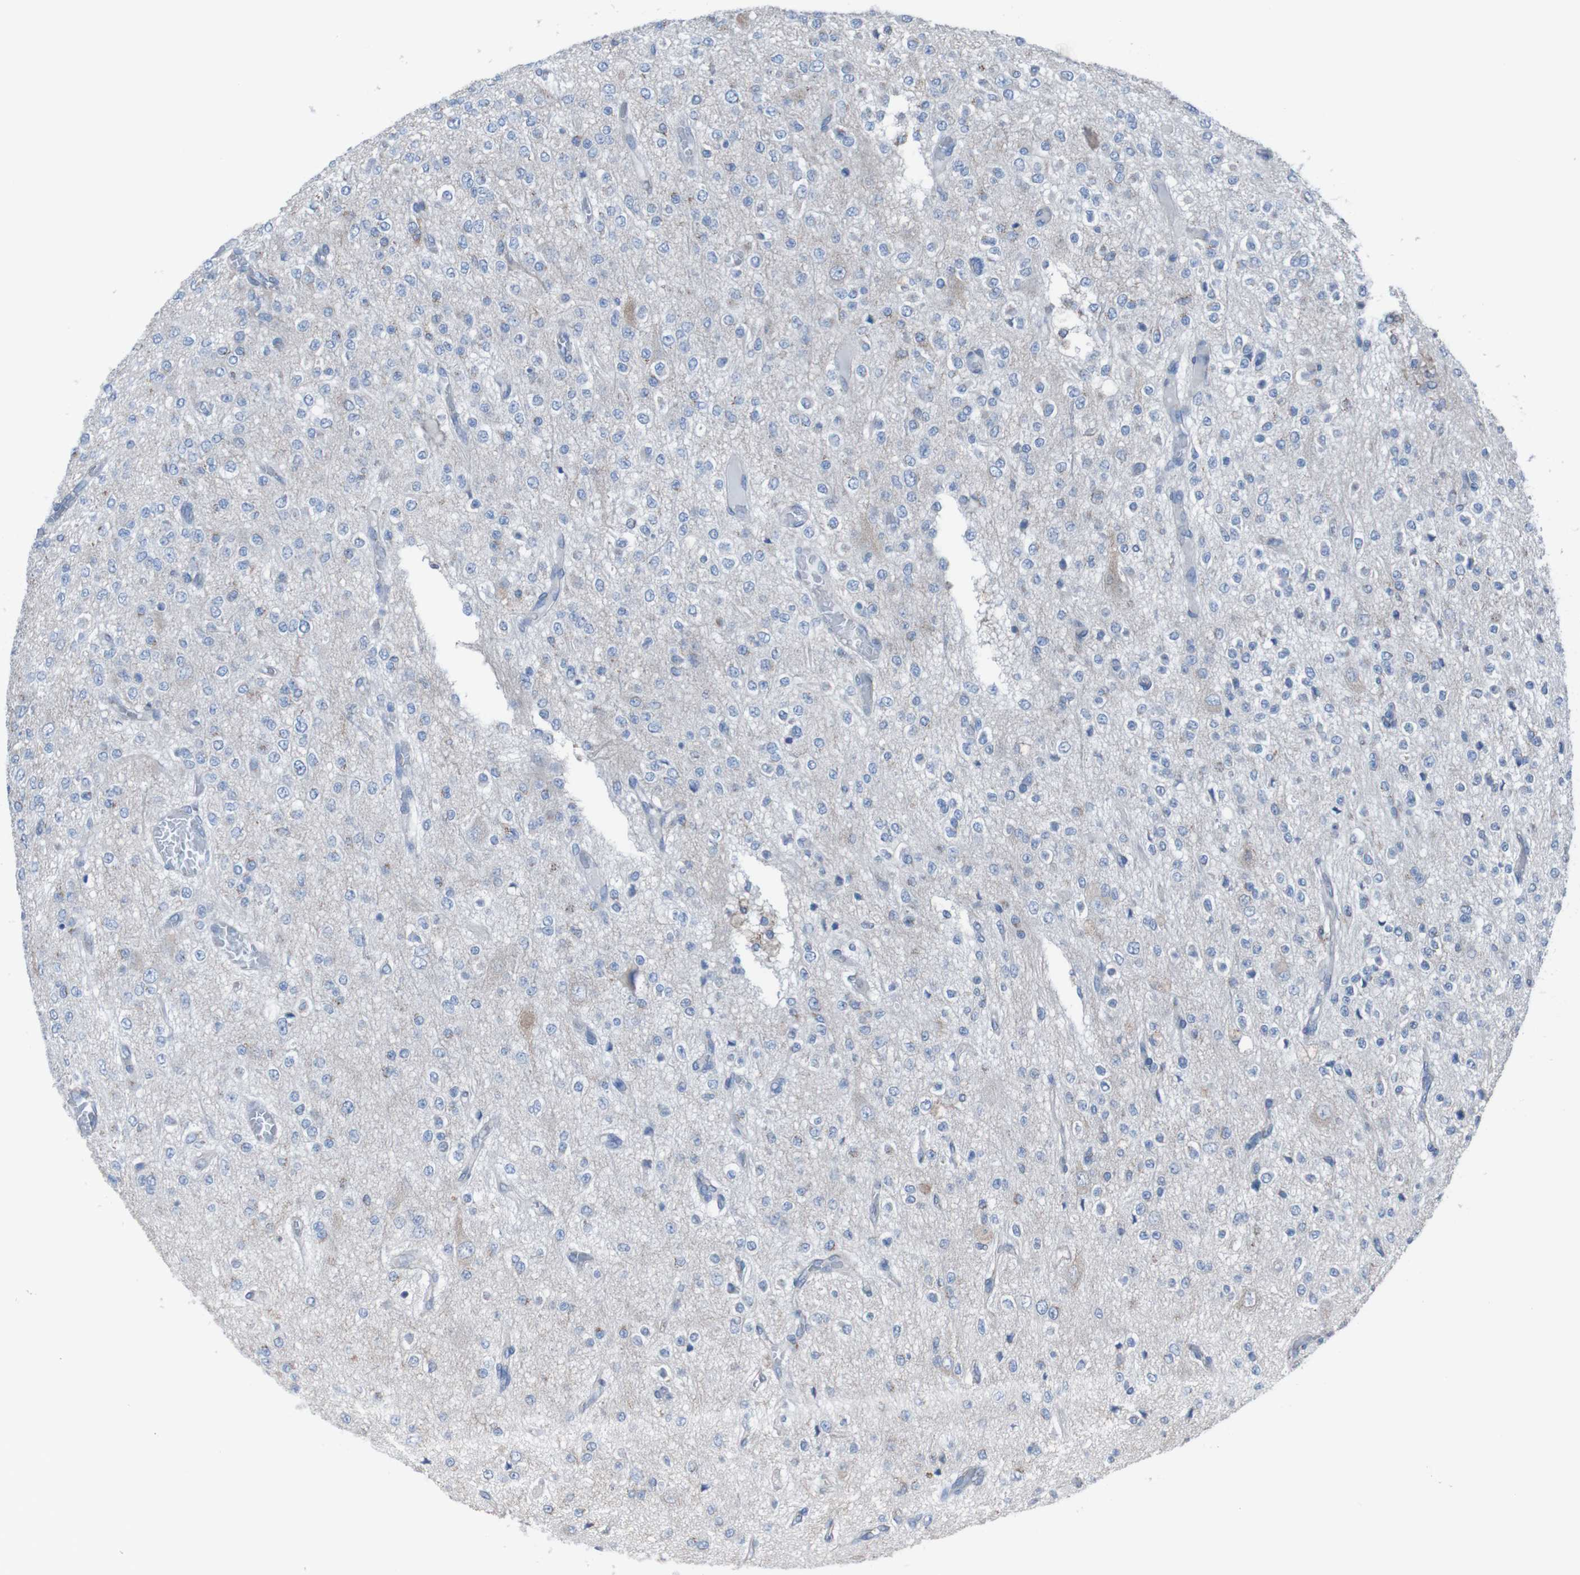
{"staining": {"intensity": "negative", "quantity": "none", "location": "none"}, "tissue": "glioma", "cell_type": "Tumor cells", "image_type": "cancer", "snomed": [{"axis": "morphology", "description": "Glioma, malignant, Low grade"}, {"axis": "topography", "description": "Brain"}], "caption": "This histopathology image is of malignant glioma (low-grade) stained with immunohistochemistry to label a protein in brown with the nuclei are counter-stained blue. There is no expression in tumor cells.", "gene": "MINAR1", "patient": {"sex": "male", "age": 38}}